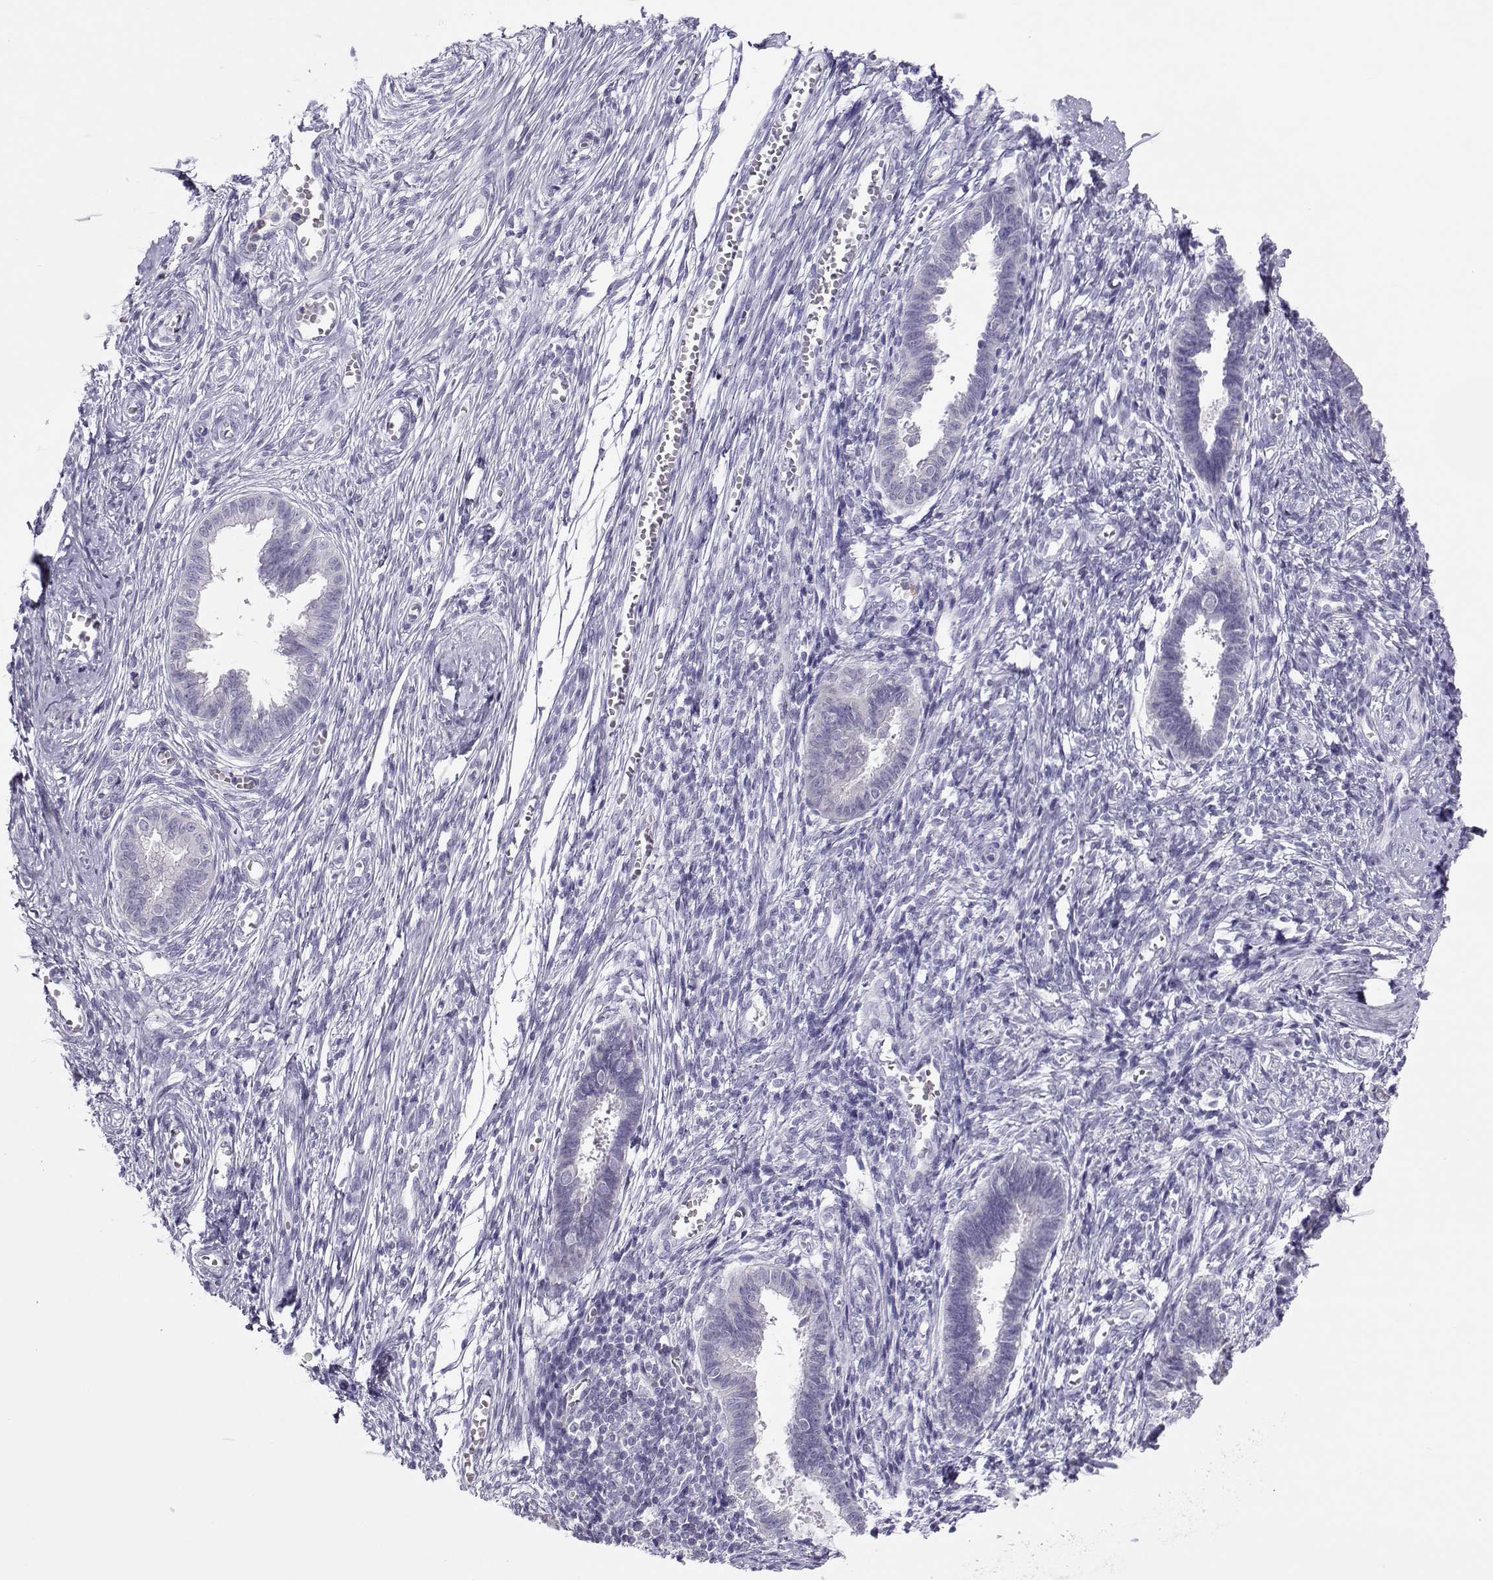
{"staining": {"intensity": "negative", "quantity": "none", "location": "none"}, "tissue": "endometrium", "cell_type": "Cells in endometrial stroma", "image_type": "normal", "snomed": [{"axis": "morphology", "description": "Normal tissue, NOS"}, {"axis": "topography", "description": "Cervix"}, {"axis": "topography", "description": "Endometrium"}], "caption": "DAB (3,3'-diaminobenzidine) immunohistochemical staining of benign endometrium shows no significant positivity in cells in endometrial stroma. The staining is performed using DAB brown chromogen with nuclei counter-stained in using hematoxylin.", "gene": "TRPM7", "patient": {"sex": "female", "age": 37}}